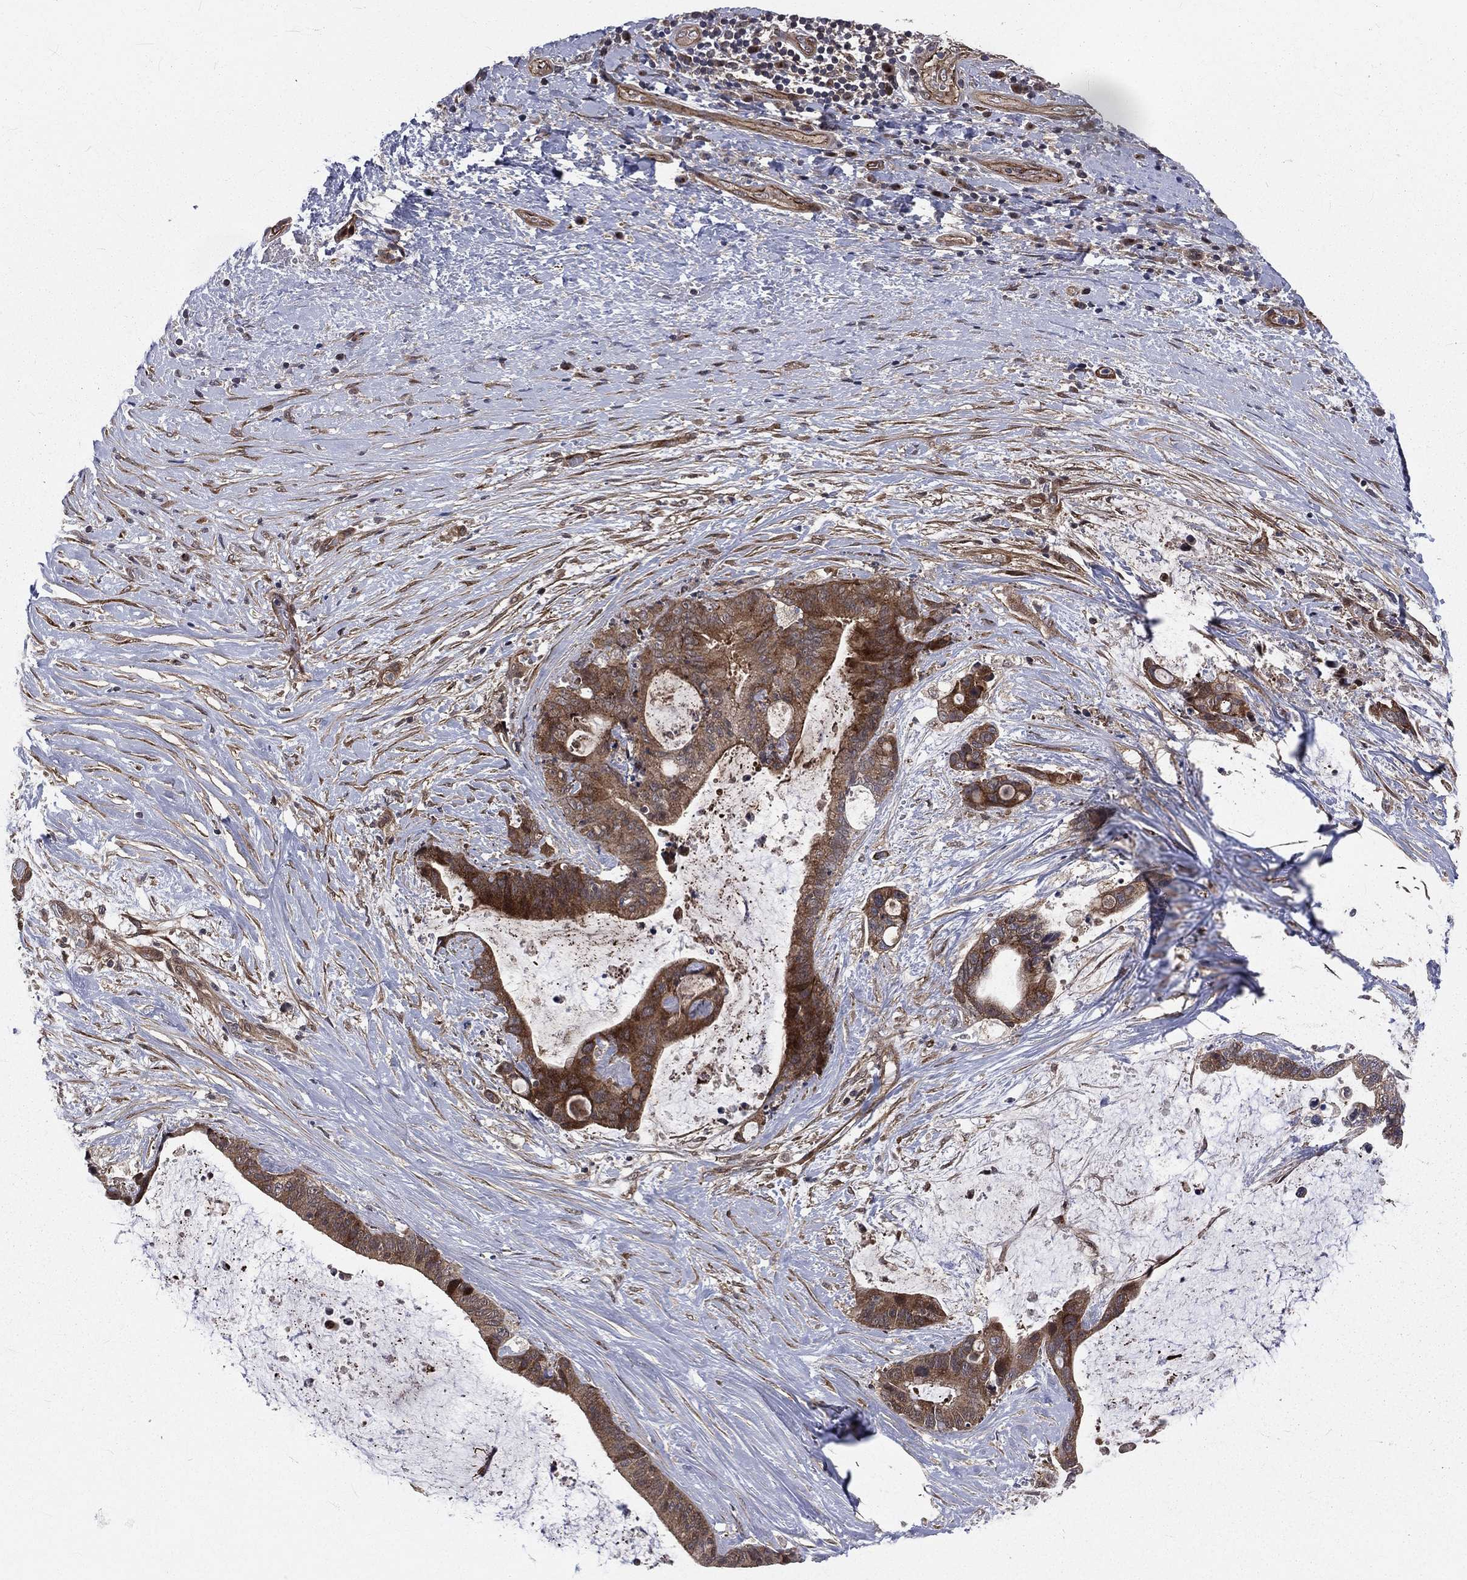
{"staining": {"intensity": "moderate", "quantity": ">75%", "location": "cytoplasmic/membranous"}, "tissue": "liver cancer", "cell_type": "Tumor cells", "image_type": "cancer", "snomed": [{"axis": "morphology", "description": "Cholangiocarcinoma"}, {"axis": "topography", "description": "Liver"}], "caption": "Human cholangiocarcinoma (liver) stained with a protein marker shows moderate staining in tumor cells.", "gene": "ARL3", "patient": {"sex": "female", "age": 73}}